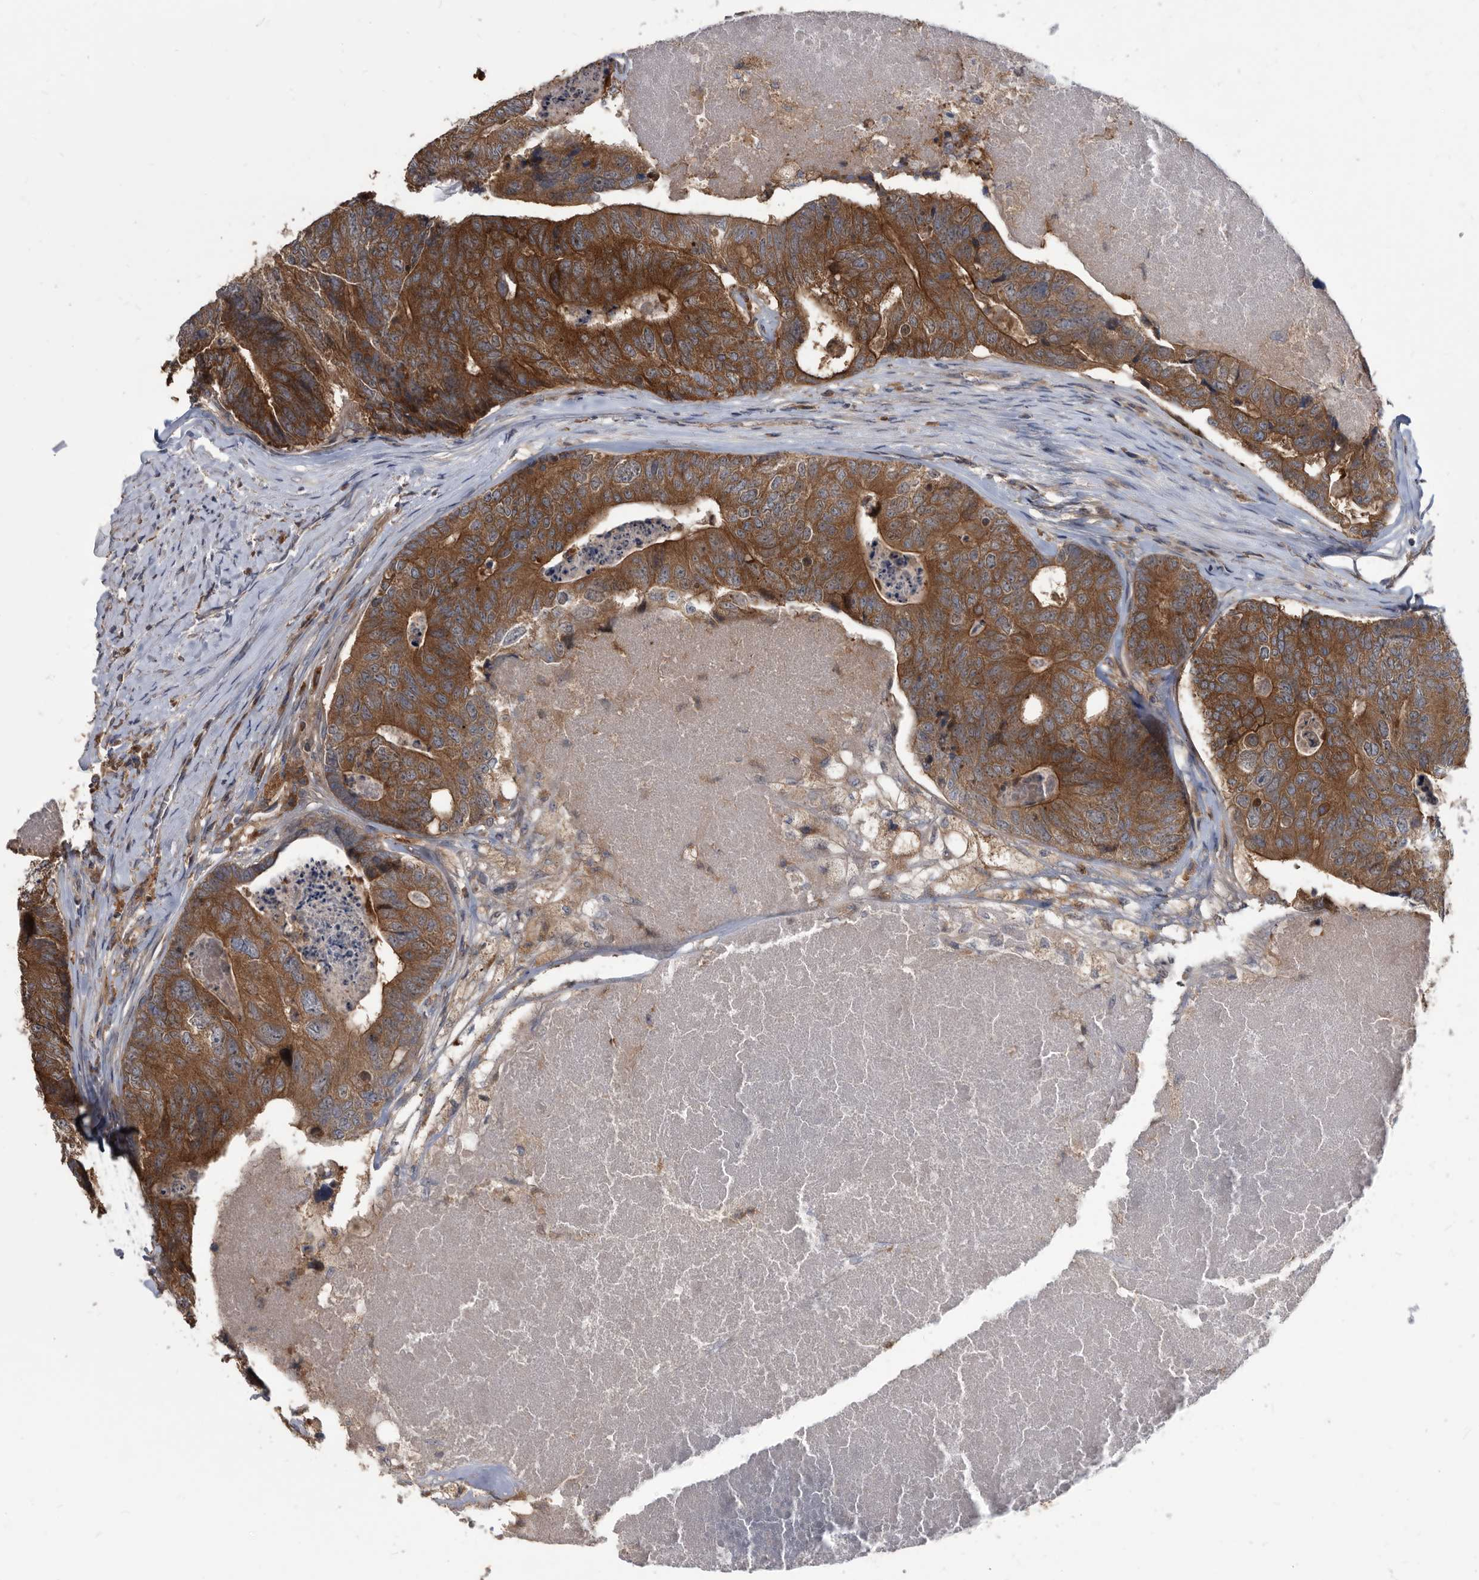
{"staining": {"intensity": "strong", "quantity": ">75%", "location": "cytoplasmic/membranous"}, "tissue": "colorectal cancer", "cell_type": "Tumor cells", "image_type": "cancer", "snomed": [{"axis": "morphology", "description": "Adenocarcinoma, NOS"}, {"axis": "topography", "description": "Colon"}], "caption": "A brown stain labels strong cytoplasmic/membranous staining of a protein in human colorectal adenocarcinoma tumor cells. (DAB = brown stain, brightfield microscopy at high magnification).", "gene": "APEH", "patient": {"sex": "female", "age": 67}}